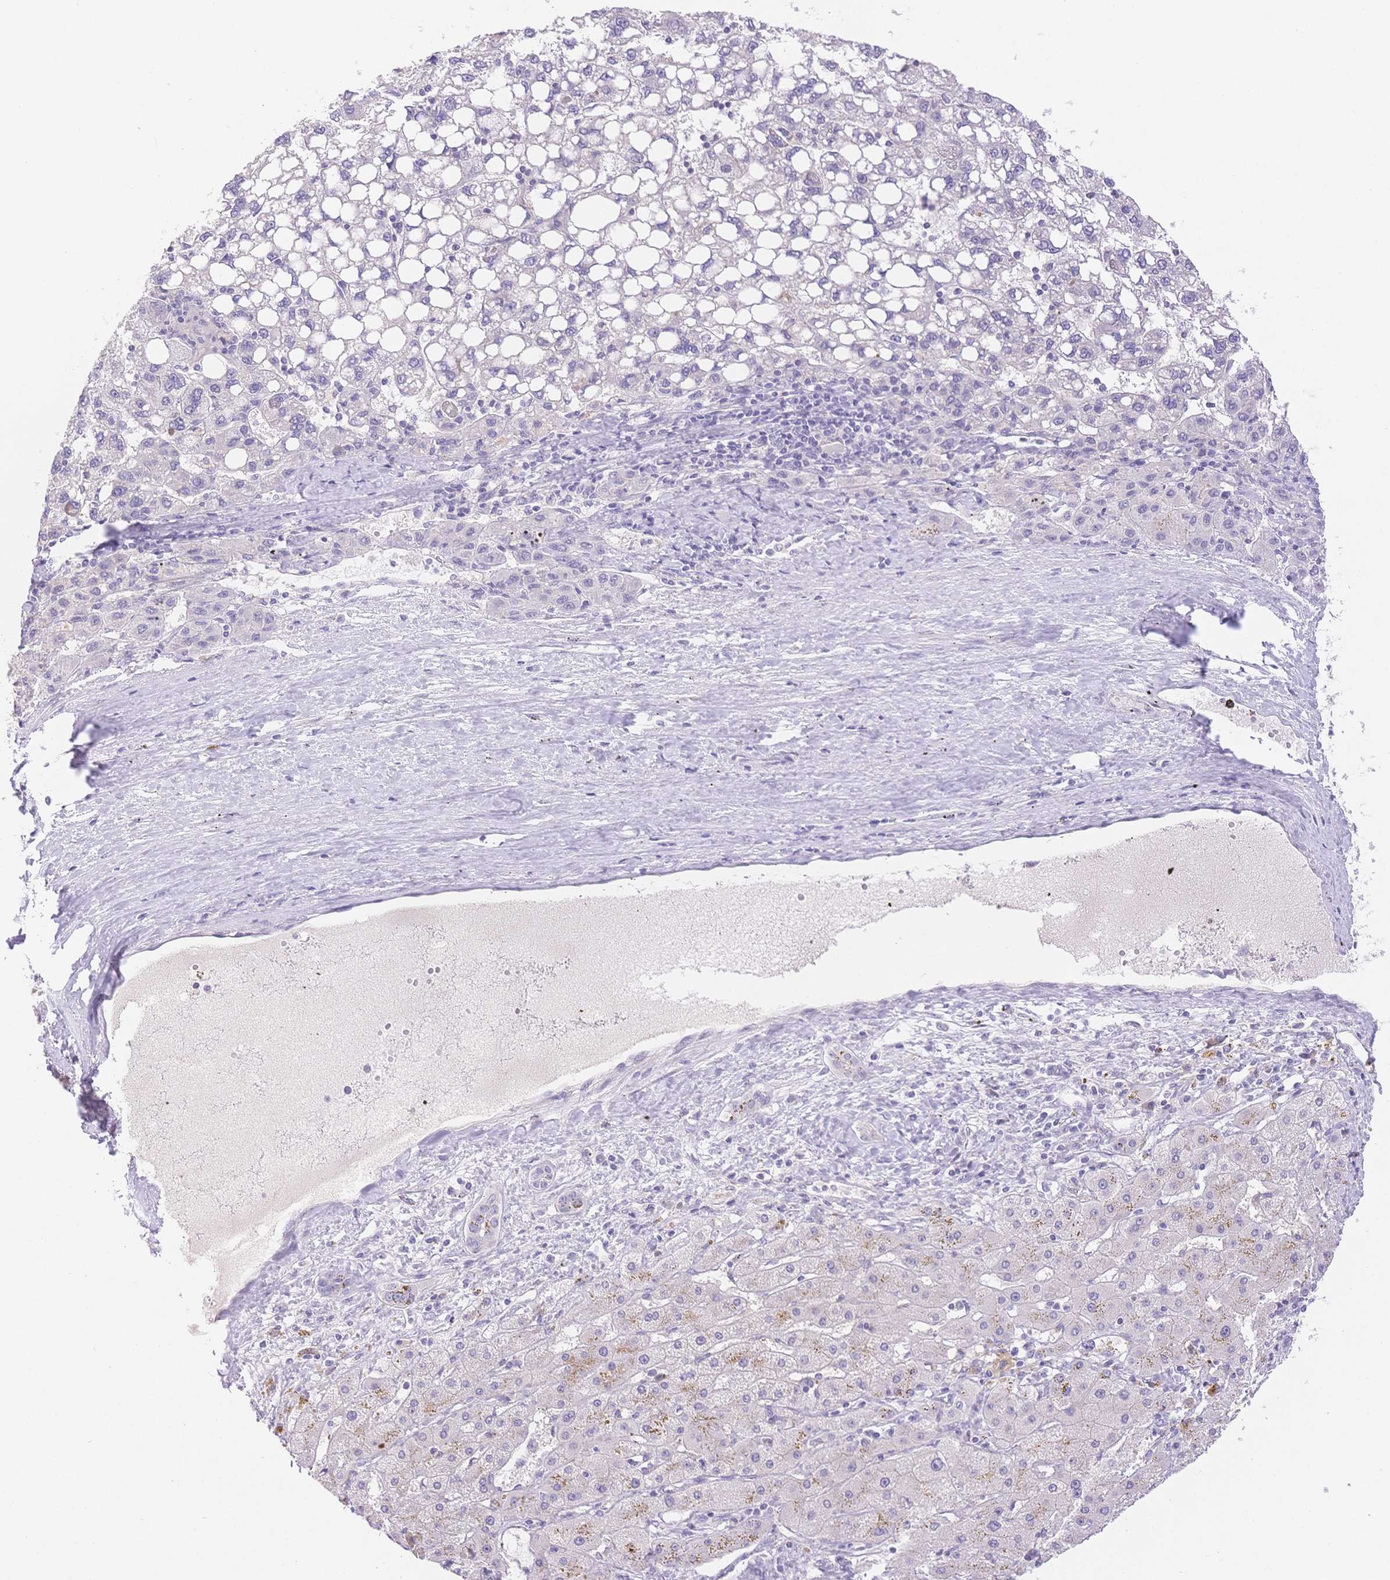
{"staining": {"intensity": "negative", "quantity": "none", "location": "none"}, "tissue": "liver cancer", "cell_type": "Tumor cells", "image_type": "cancer", "snomed": [{"axis": "morphology", "description": "Carcinoma, Hepatocellular, NOS"}, {"axis": "topography", "description": "Liver"}], "caption": "Image shows no protein staining in tumor cells of liver cancer (hepatocellular carcinoma) tissue.", "gene": "MYOM1", "patient": {"sex": "female", "age": 82}}